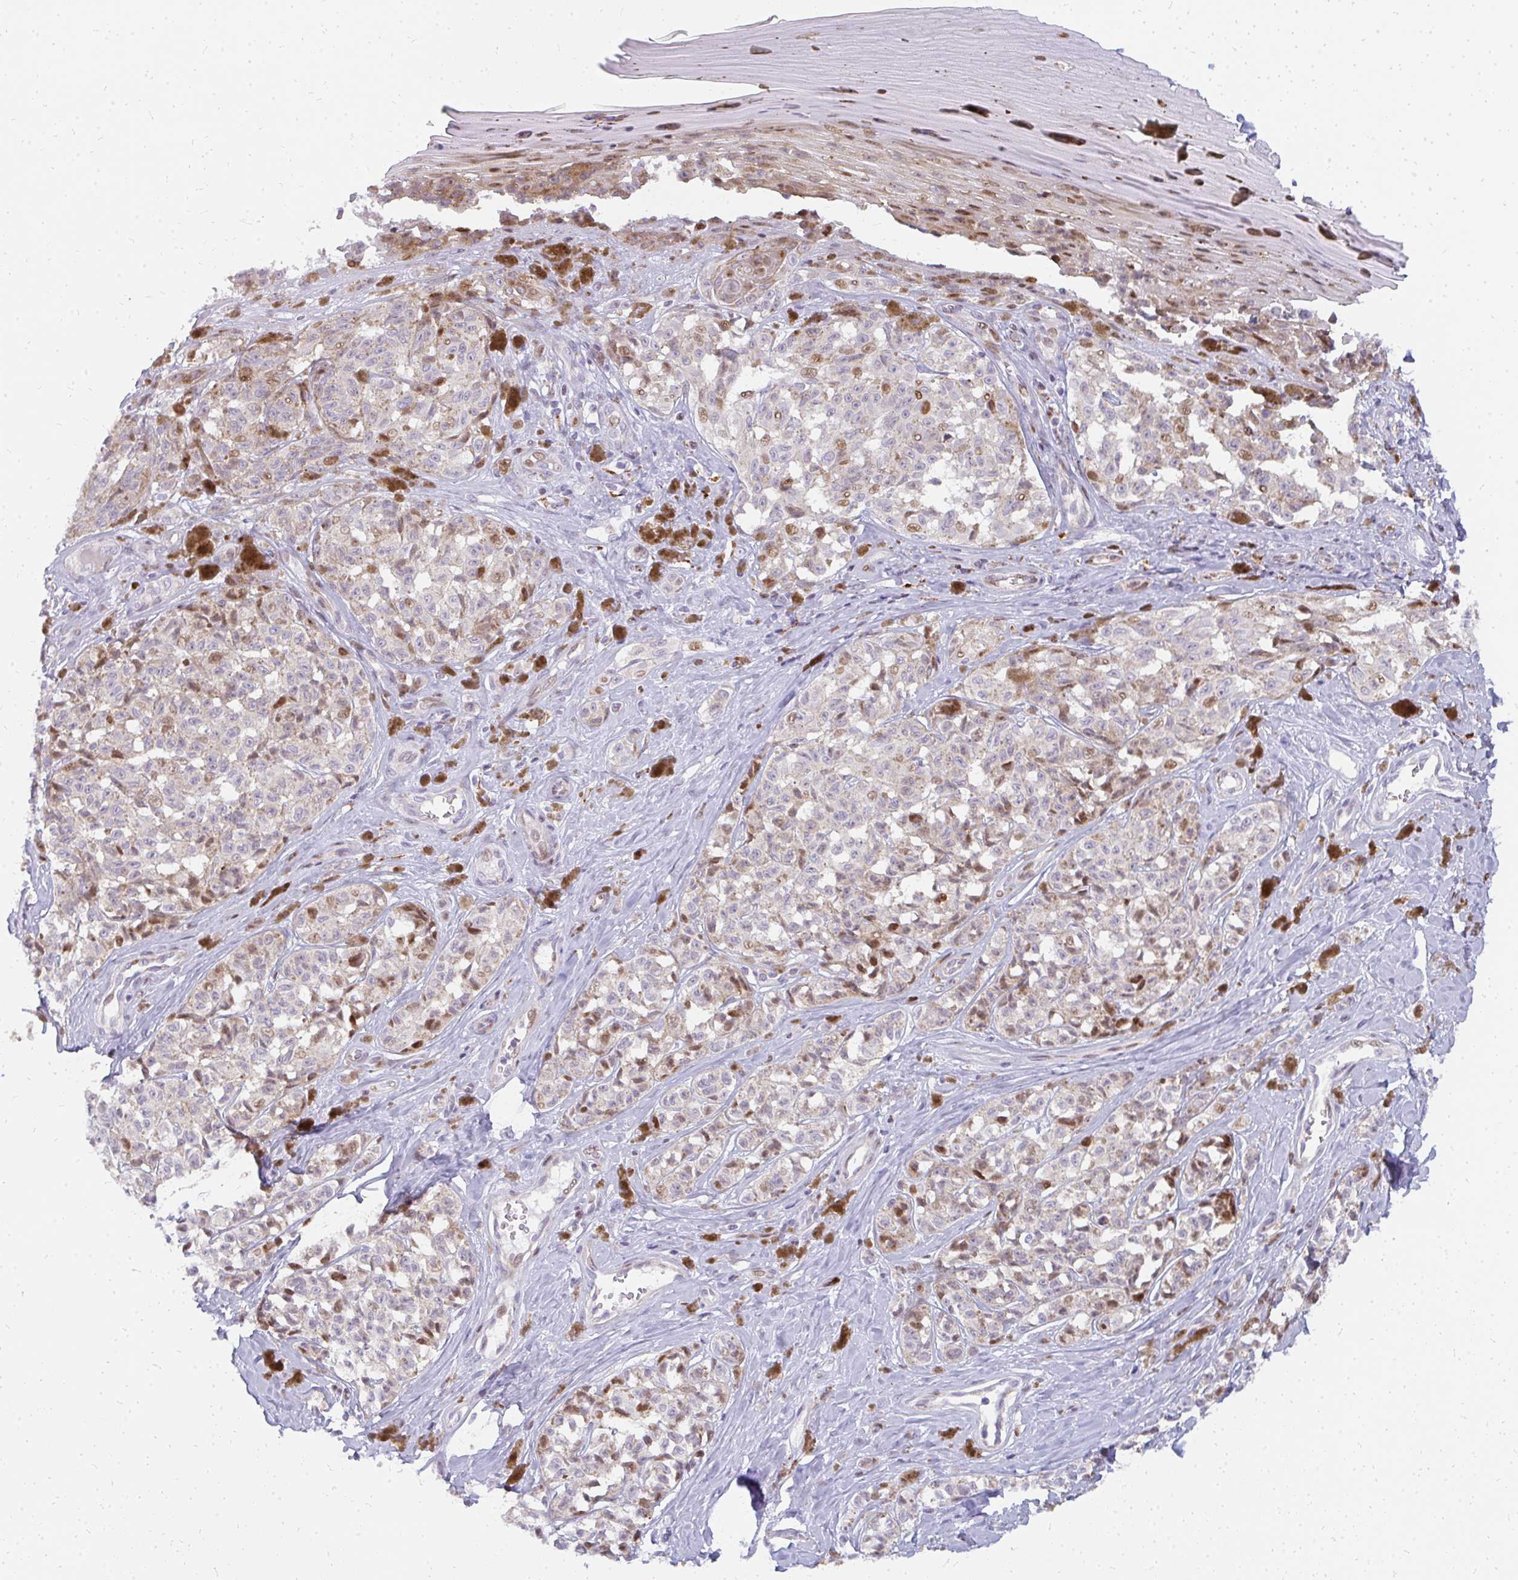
{"staining": {"intensity": "weak", "quantity": "<25%", "location": "cytoplasmic/membranous"}, "tissue": "melanoma", "cell_type": "Tumor cells", "image_type": "cancer", "snomed": [{"axis": "morphology", "description": "Malignant melanoma, NOS"}, {"axis": "topography", "description": "Skin"}], "caption": "Human malignant melanoma stained for a protein using immunohistochemistry (IHC) exhibits no staining in tumor cells.", "gene": "PLA2G5", "patient": {"sex": "female", "age": 65}}